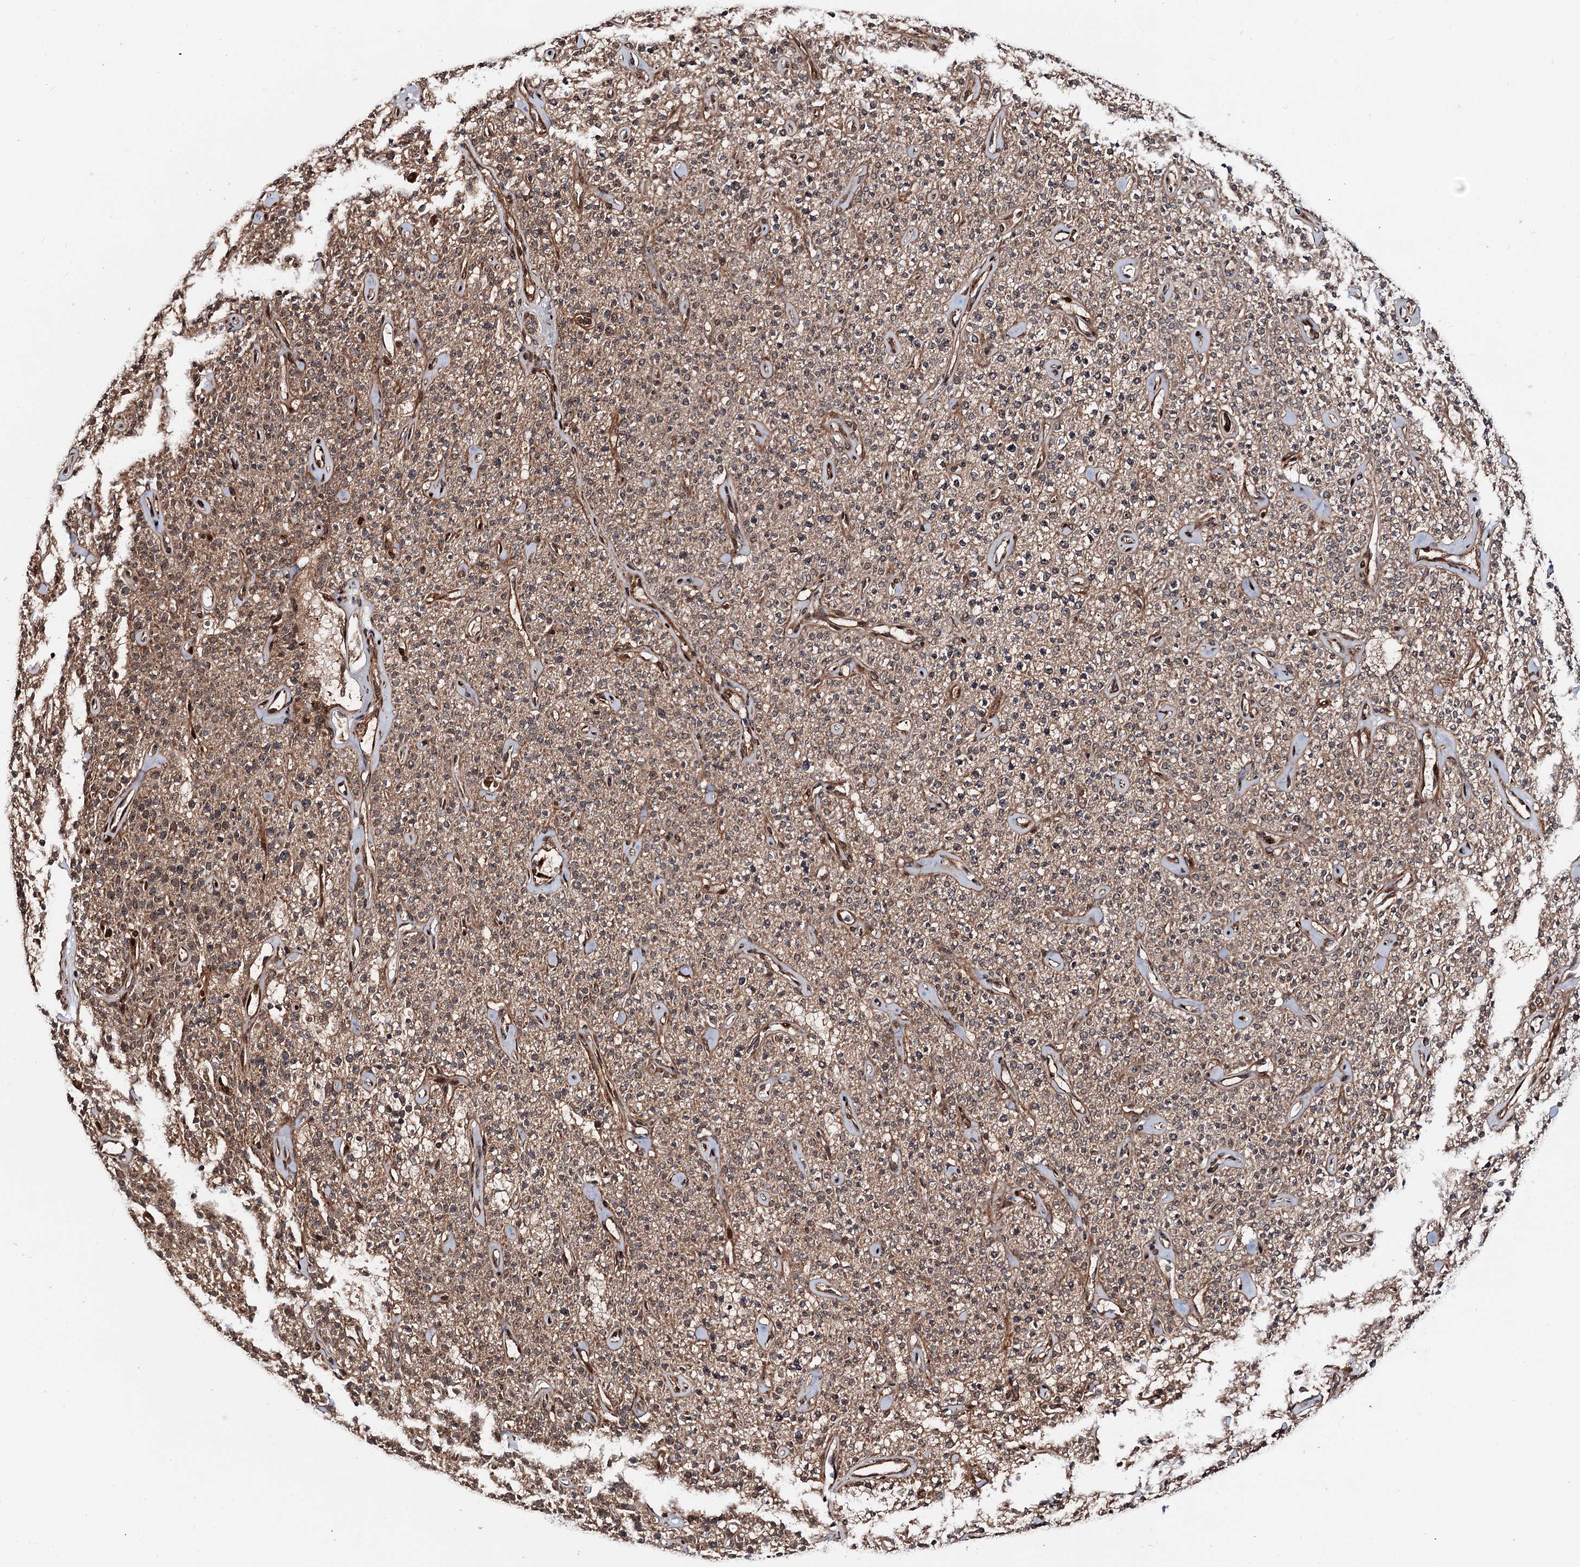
{"staining": {"intensity": "moderate", "quantity": ">75%", "location": "cytoplasmic/membranous,nuclear"}, "tissue": "parathyroid gland", "cell_type": "Glandular cells", "image_type": "normal", "snomed": [{"axis": "morphology", "description": "Normal tissue, NOS"}, {"axis": "topography", "description": "Parathyroid gland"}], "caption": "Brown immunohistochemical staining in normal human parathyroid gland shows moderate cytoplasmic/membranous,nuclear staining in about >75% of glandular cells. The staining was performed using DAB (3,3'-diaminobenzidine) to visualize the protein expression in brown, while the nuclei were stained in blue with hematoxylin (Magnification: 20x).", "gene": "SNRNP25", "patient": {"sex": "male", "age": 46}}